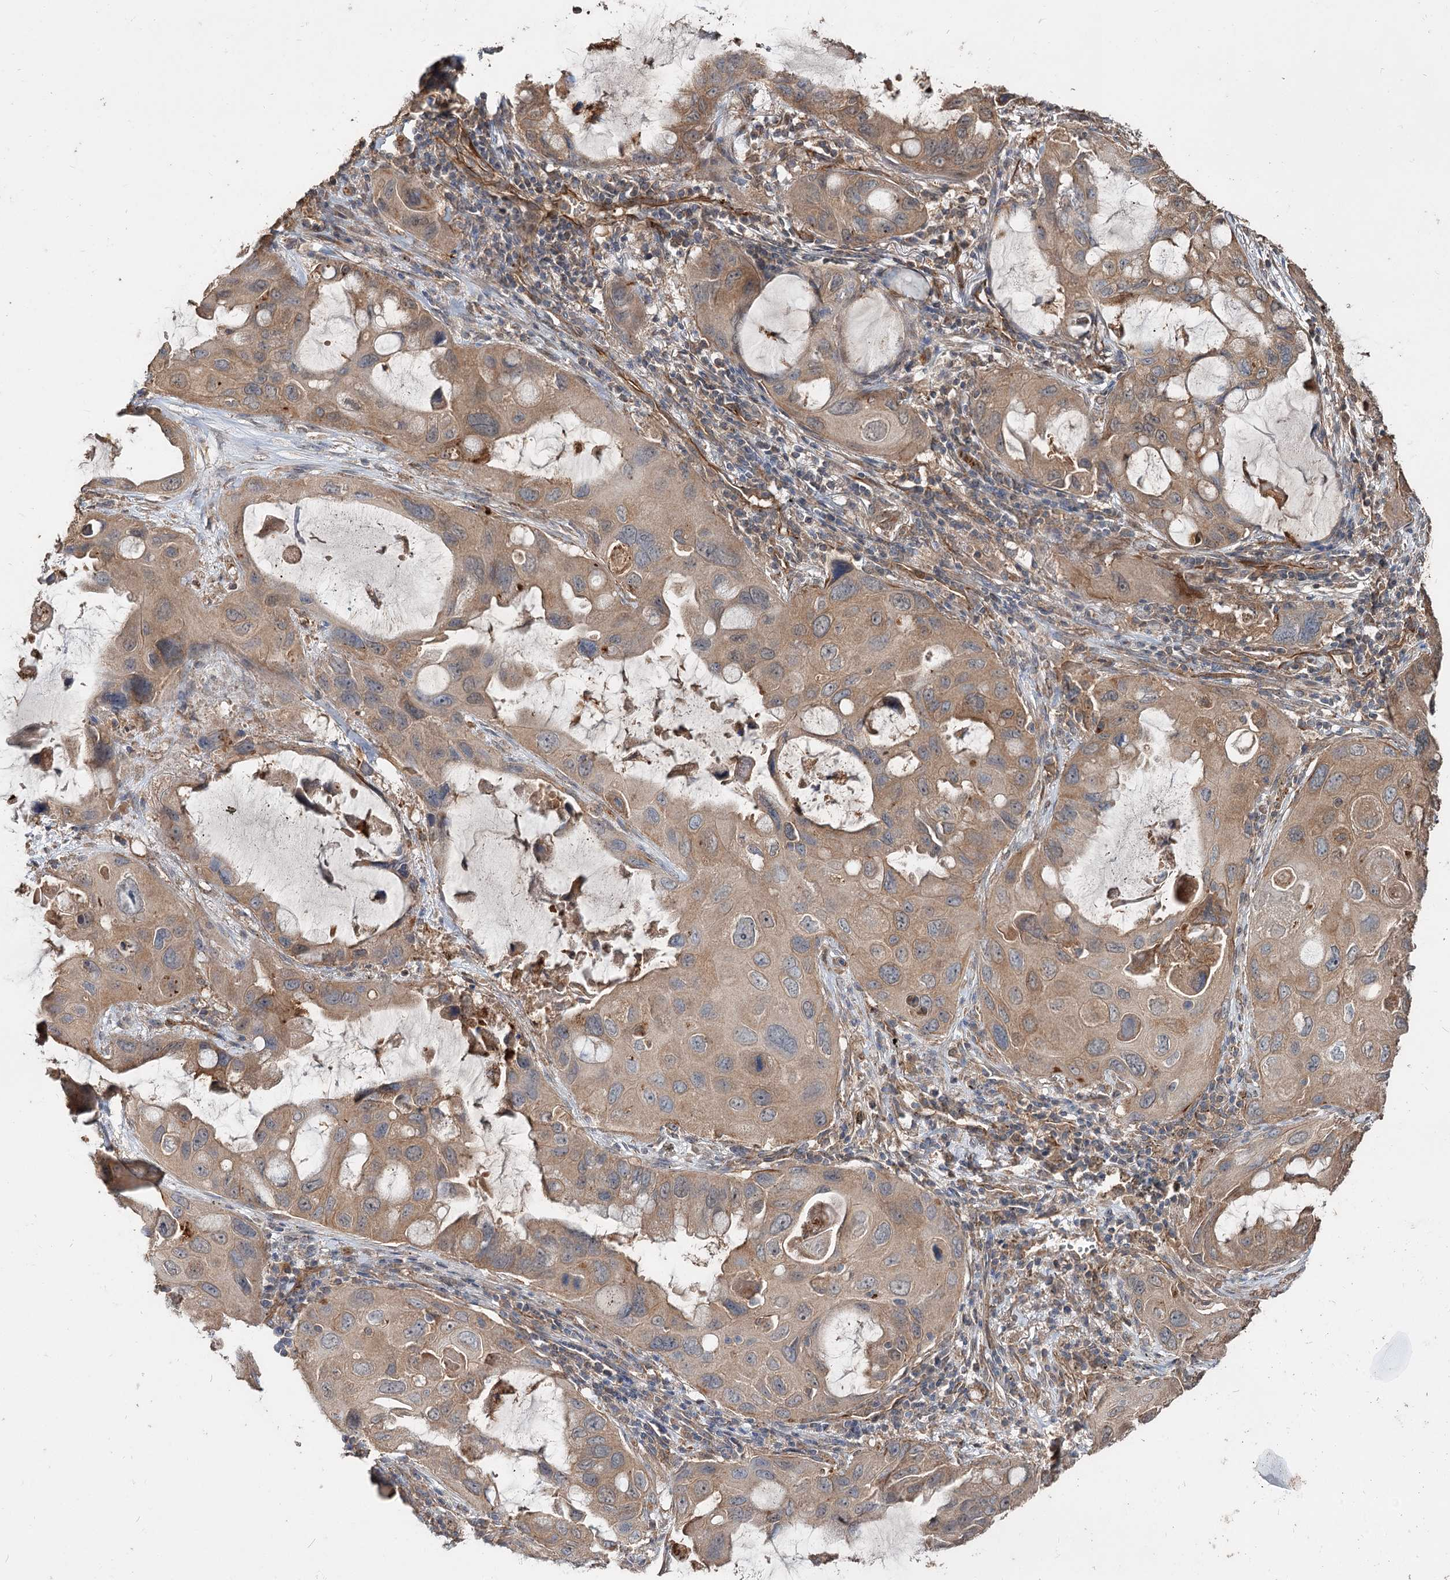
{"staining": {"intensity": "weak", "quantity": ">75%", "location": "cytoplasmic/membranous"}, "tissue": "lung cancer", "cell_type": "Tumor cells", "image_type": "cancer", "snomed": [{"axis": "morphology", "description": "Squamous cell carcinoma, NOS"}, {"axis": "topography", "description": "Lung"}], "caption": "IHC of lung cancer (squamous cell carcinoma) exhibits low levels of weak cytoplasmic/membranous positivity in about >75% of tumor cells.", "gene": "SPART", "patient": {"sex": "female", "age": 73}}